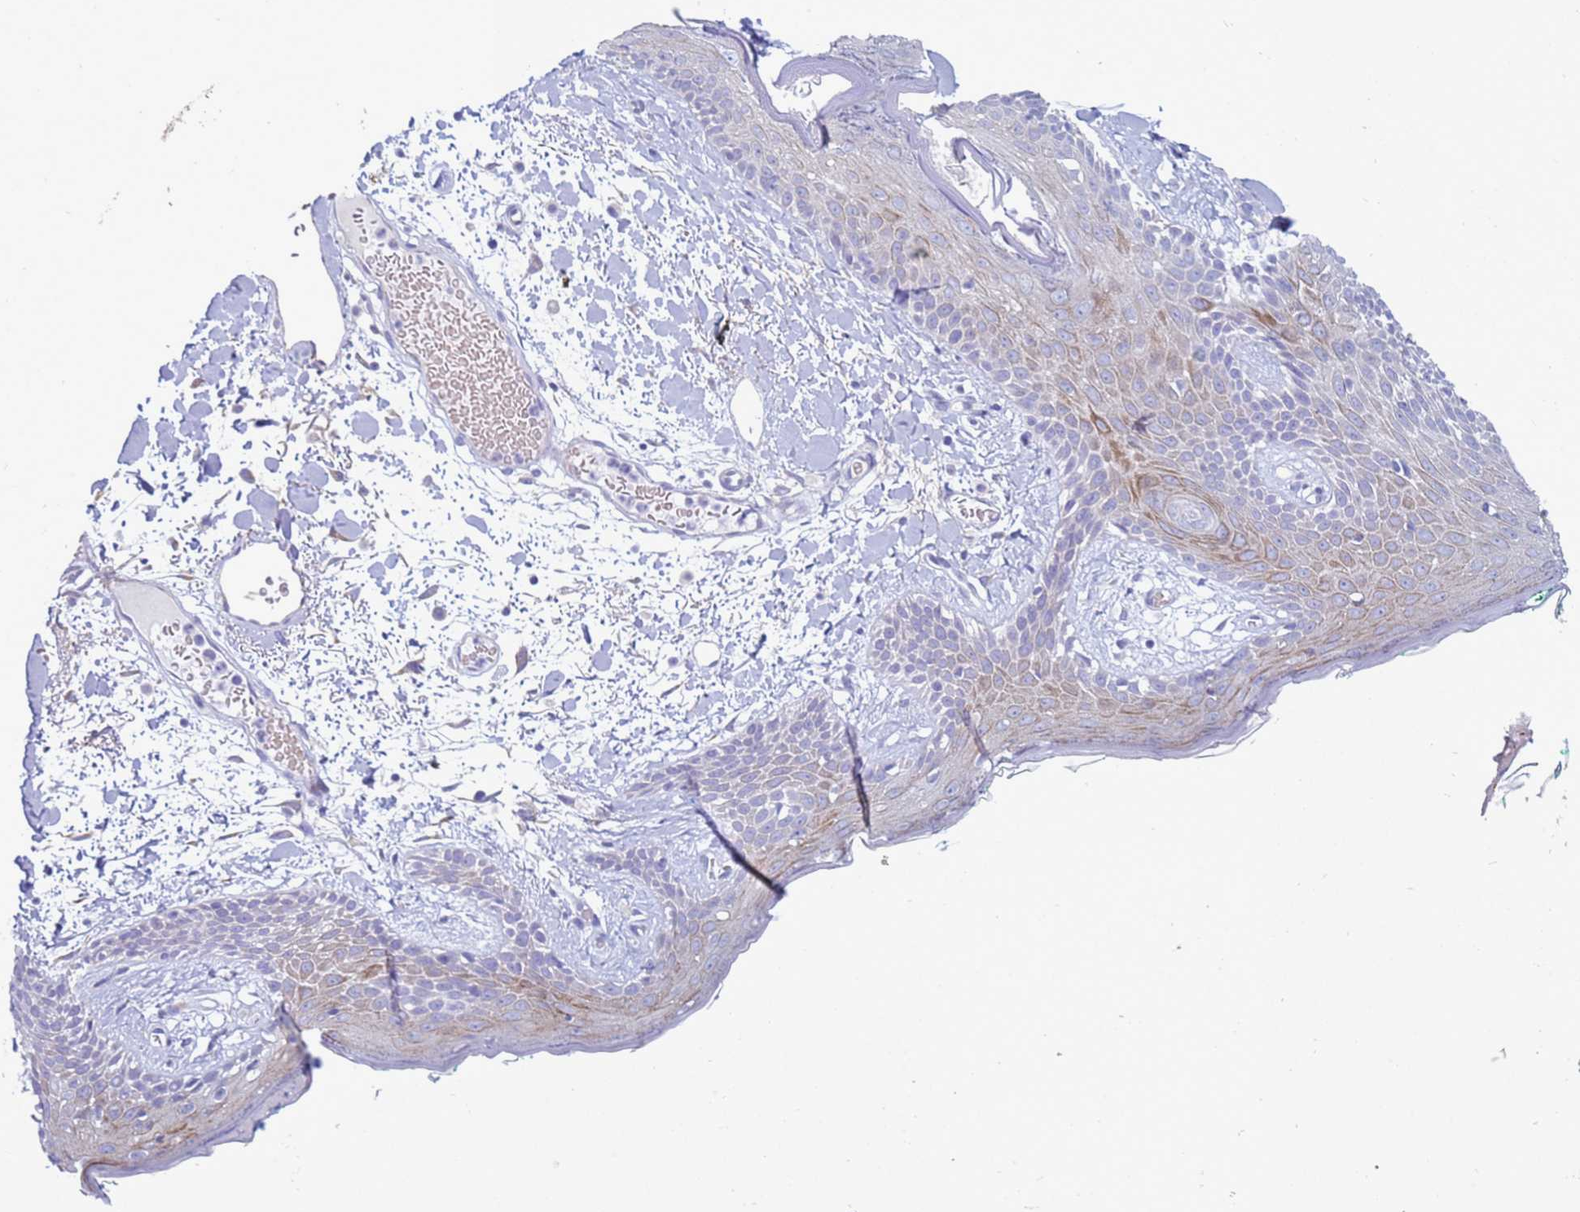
{"staining": {"intensity": "negative", "quantity": "none", "location": "none"}, "tissue": "skin", "cell_type": "Fibroblasts", "image_type": "normal", "snomed": [{"axis": "morphology", "description": "Normal tissue, NOS"}, {"axis": "topography", "description": "Skin"}], "caption": "An image of human skin is negative for staining in fibroblasts.", "gene": "ABHD17B", "patient": {"sex": "male", "age": 79}}